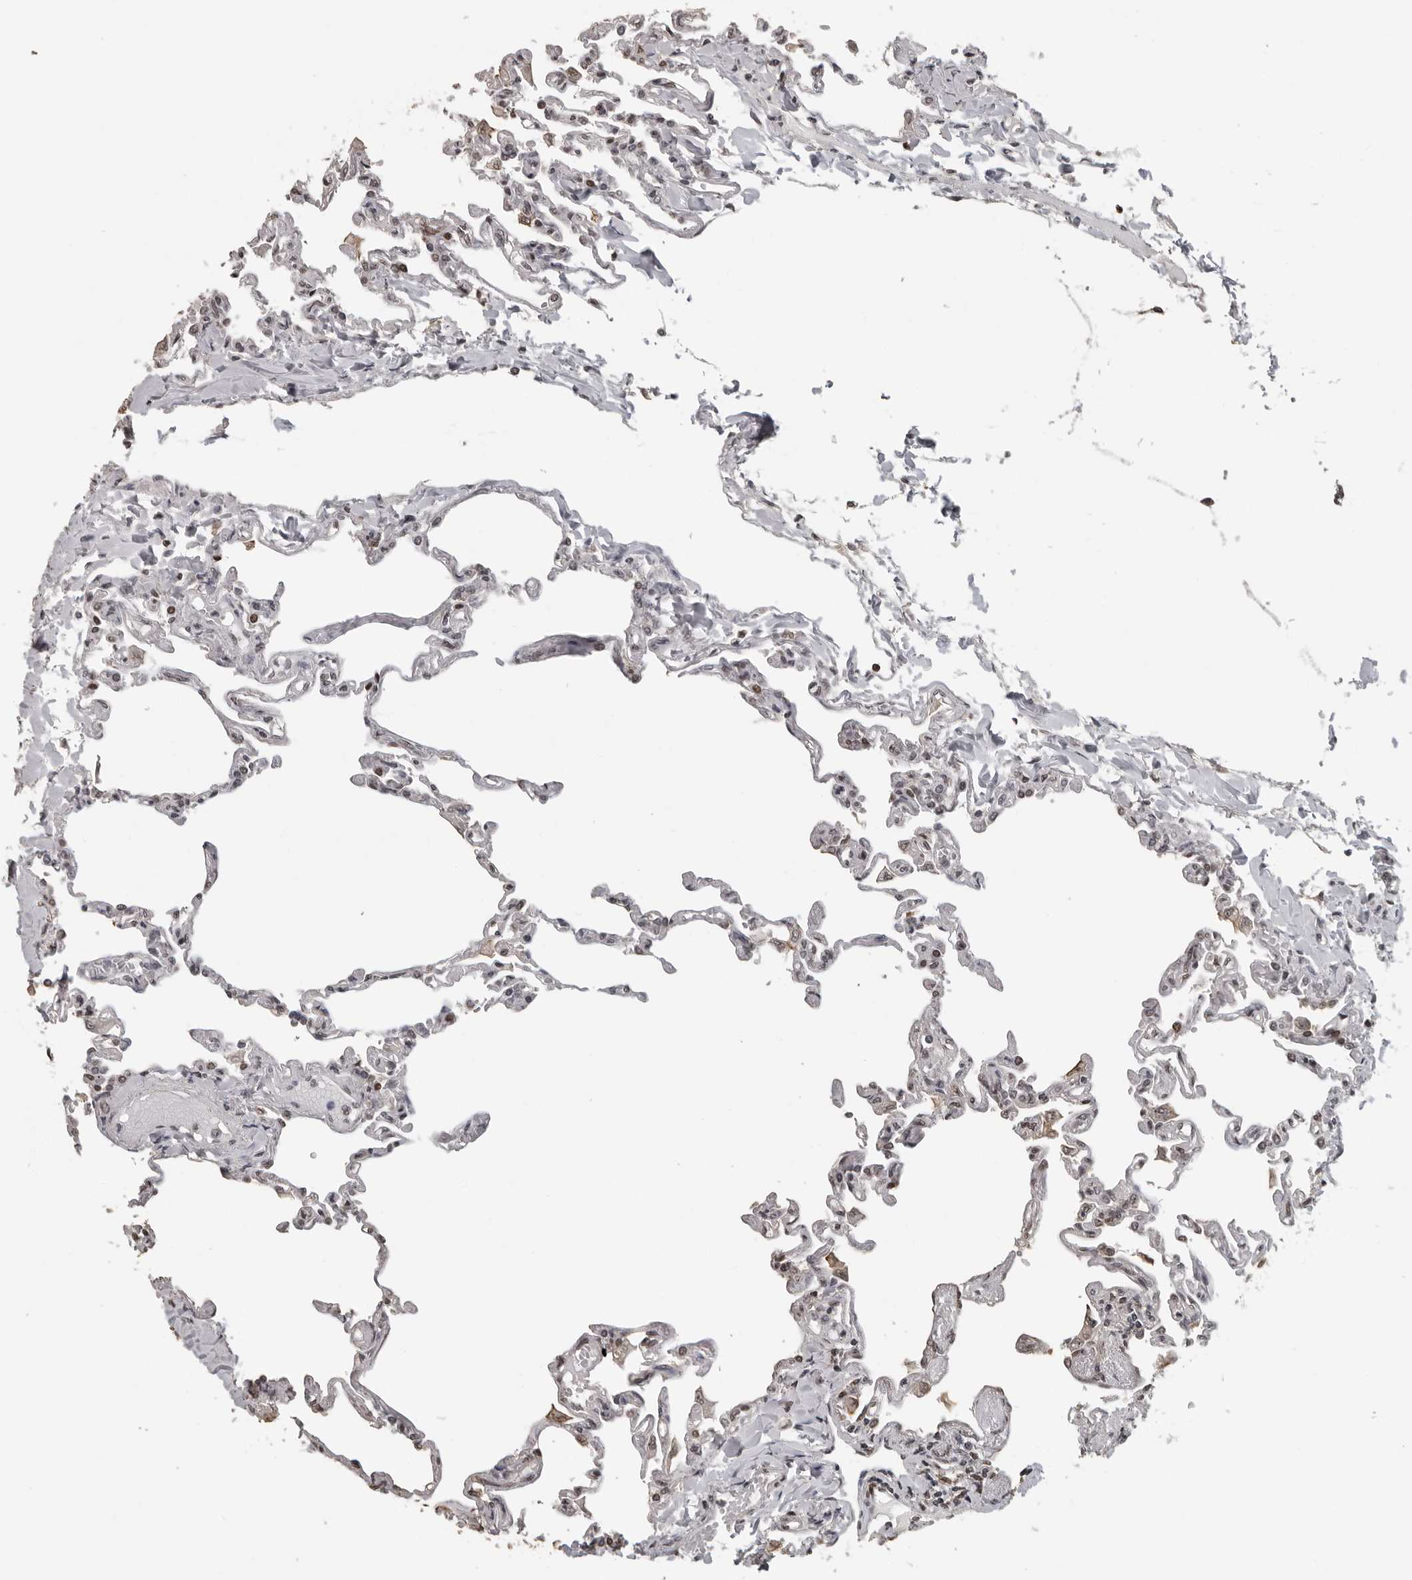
{"staining": {"intensity": "weak", "quantity": "25%-75%", "location": "nuclear"}, "tissue": "lung", "cell_type": "Alveolar cells", "image_type": "normal", "snomed": [{"axis": "morphology", "description": "Normal tissue, NOS"}, {"axis": "topography", "description": "Lung"}], "caption": "DAB (3,3'-diaminobenzidine) immunohistochemical staining of benign lung displays weak nuclear protein positivity in about 25%-75% of alveolar cells.", "gene": "ORC1", "patient": {"sex": "male", "age": 21}}